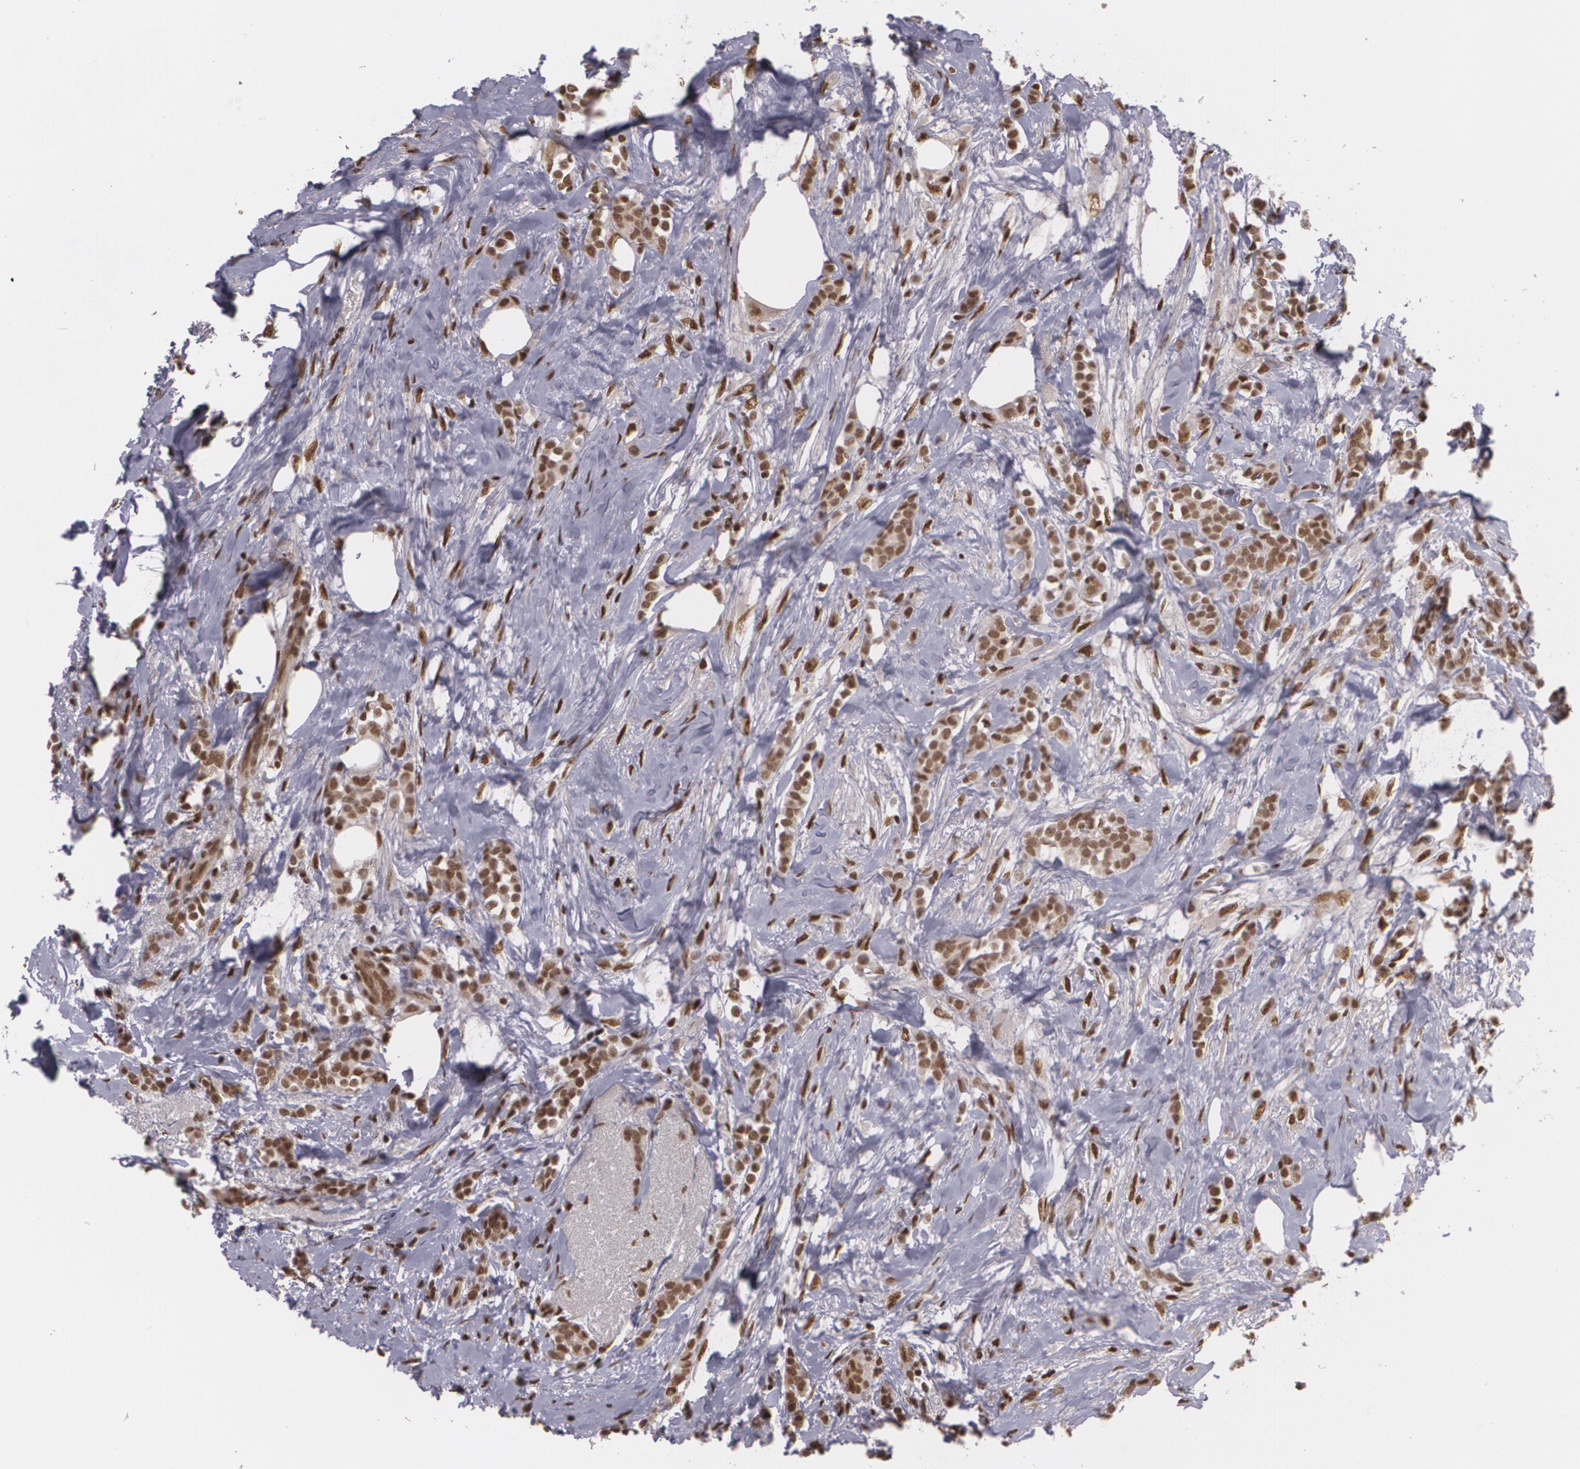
{"staining": {"intensity": "strong", "quantity": ">75%", "location": "nuclear"}, "tissue": "breast cancer", "cell_type": "Tumor cells", "image_type": "cancer", "snomed": [{"axis": "morphology", "description": "Lobular carcinoma"}, {"axis": "topography", "description": "Breast"}], "caption": "Breast lobular carcinoma was stained to show a protein in brown. There is high levels of strong nuclear positivity in approximately >75% of tumor cells. (DAB IHC with brightfield microscopy, high magnification).", "gene": "RXRB", "patient": {"sex": "female", "age": 56}}